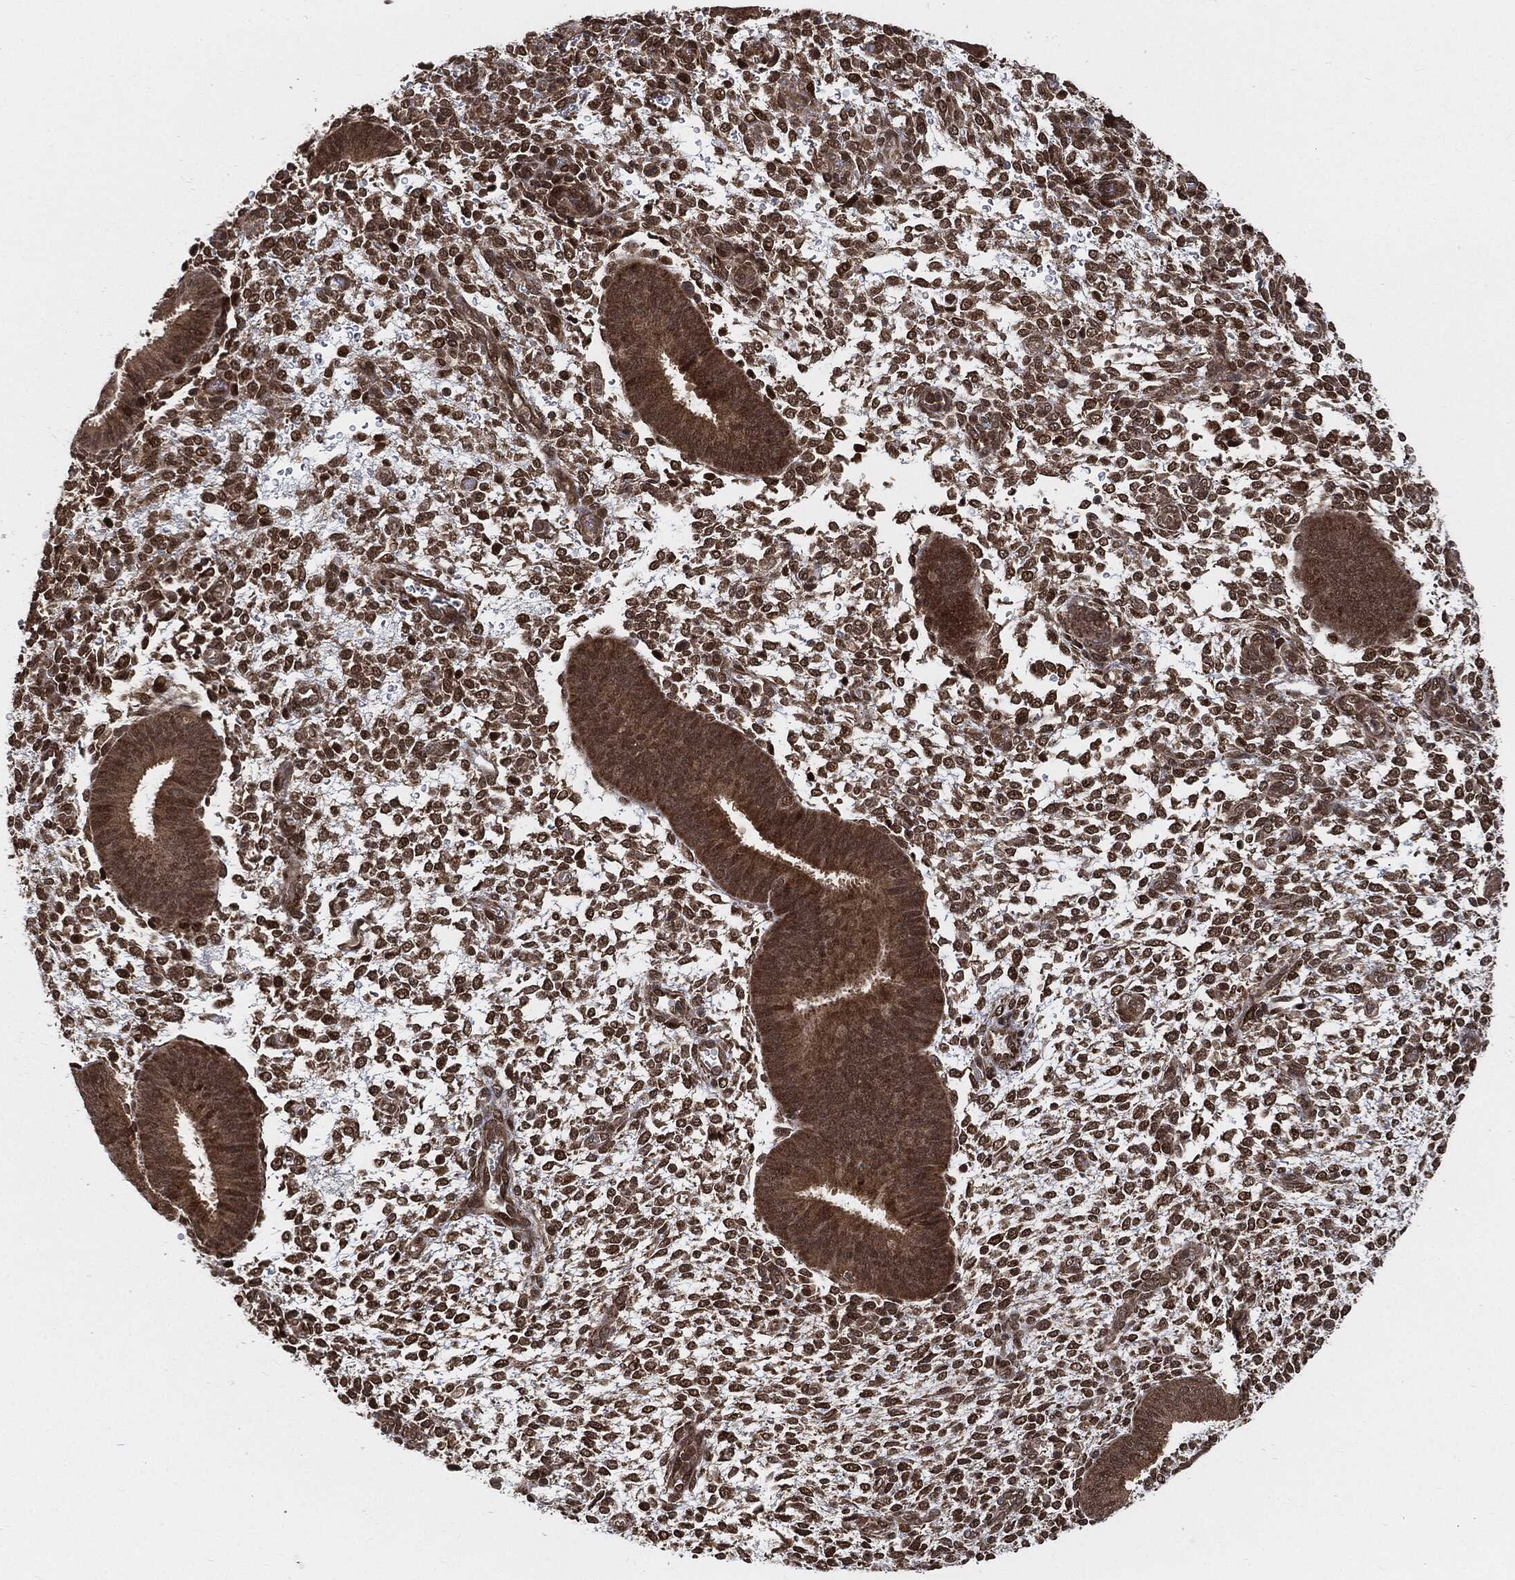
{"staining": {"intensity": "moderate", "quantity": ">75%", "location": "cytoplasmic/membranous,nuclear"}, "tissue": "endometrium", "cell_type": "Cells in endometrial stroma", "image_type": "normal", "snomed": [{"axis": "morphology", "description": "Normal tissue, NOS"}, {"axis": "topography", "description": "Endometrium"}], "caption": "Immunohistochemistry (IHC) (DAB (3,3'-diaminobenzidine)) staining of unremarkable endometrium exhibits moderate cytoplasmic/membranous,nuclear protein expression in about >75% of cells in endometrial stroma.", "gene": "CUTA", "patient": {"sex": "female", "age": 39}}